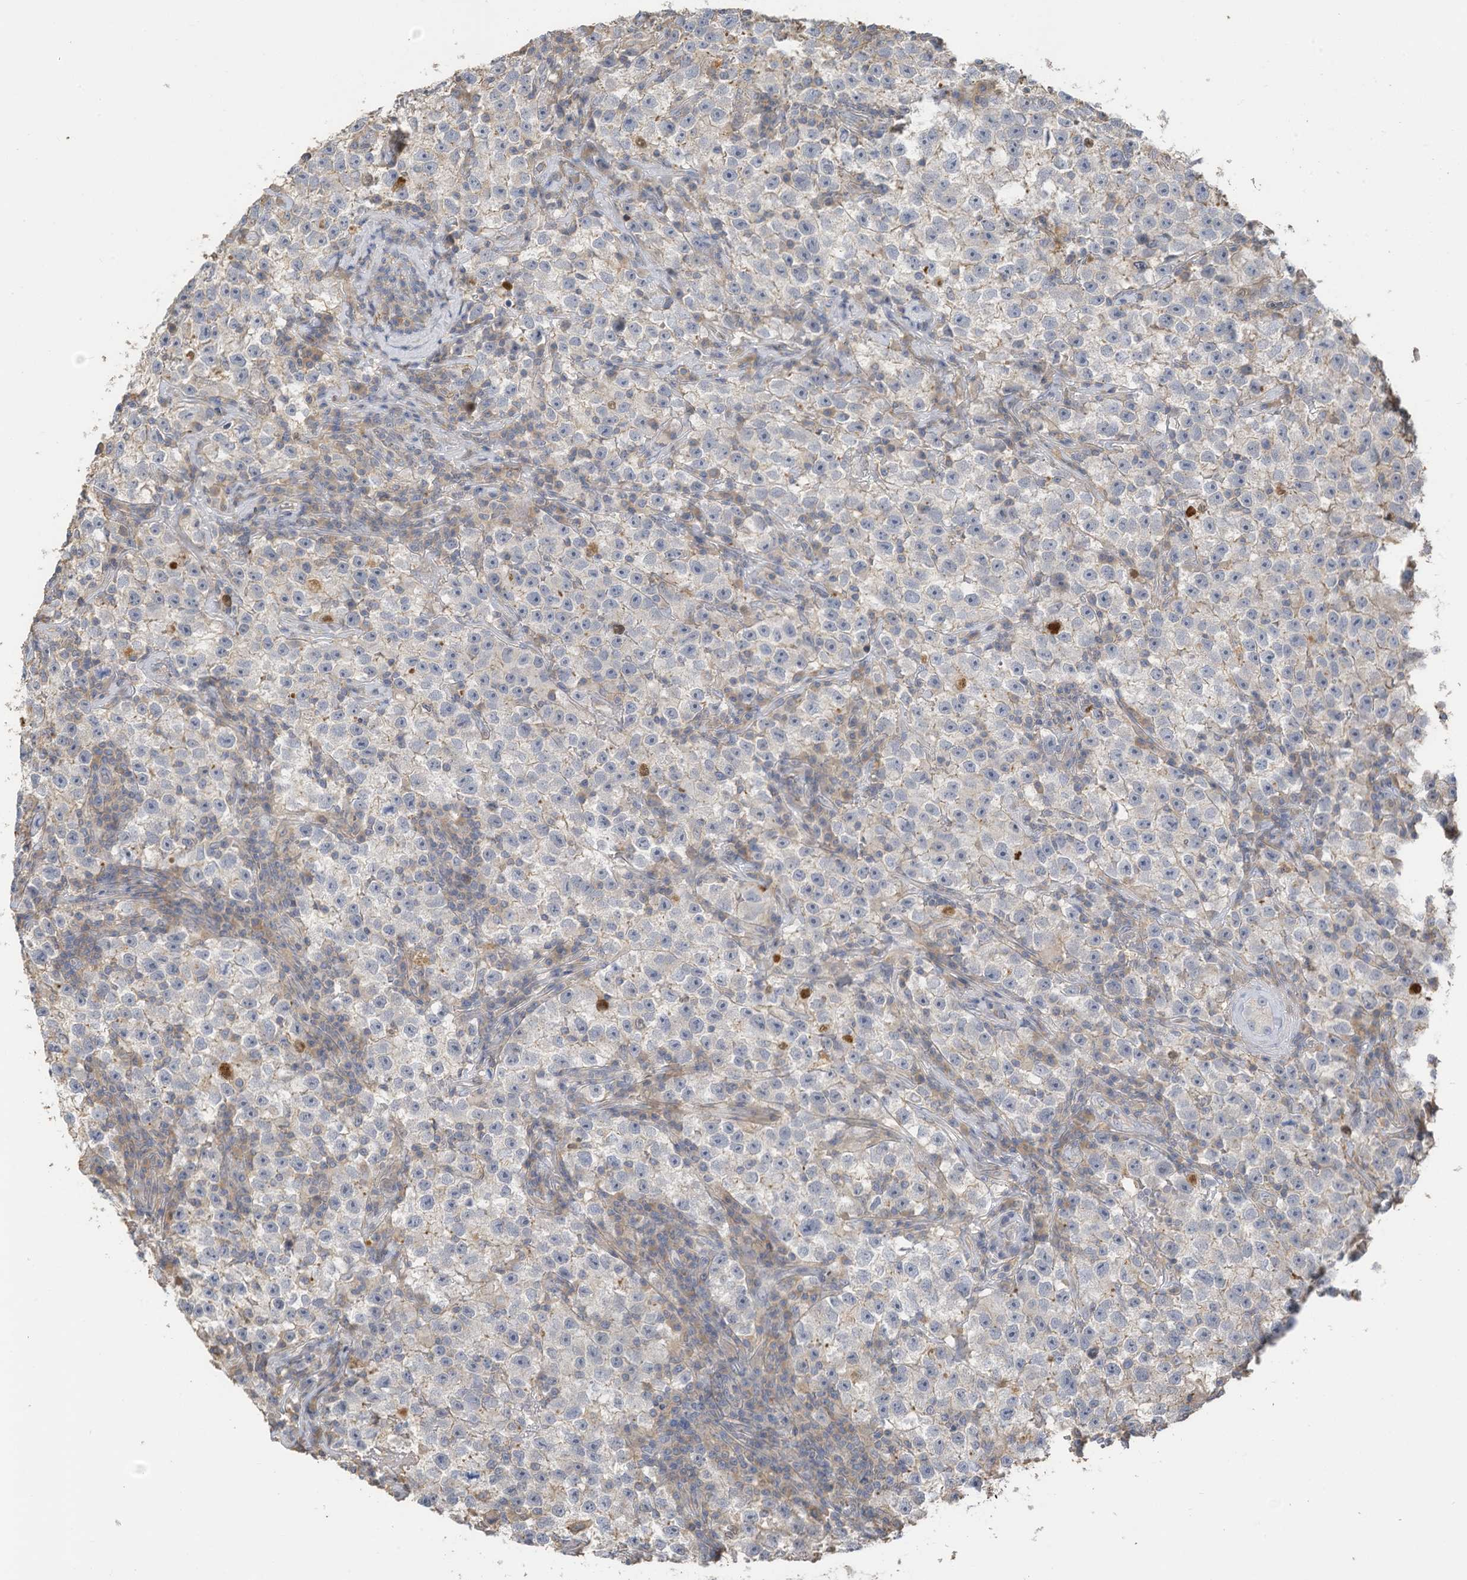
{"staining": {"intensity": "negative", "quantity": "none", "location": "none"}, "tissue": "testis cancer", "cell_type": "Tumor cells", "image_type": "cancer", "snomed": [{"axis": "morphology", "description": "Seminoma, NOS"}, {"axis": "topography", "description": "Testis"}], "caption": "High power microscopy micrograph of an IHC image of testis cancer (seminoma), revealing no significant staining in tumor cells. The staining was performed using DAB (3,3'-diaminobenzidine) to visualize the protein expression in brown, while the nuclei were stained in blue with hematoxylin (Magnification: 20x).", "gene": "SLFN14", "patient": {"sex": "male", "age": 22}}